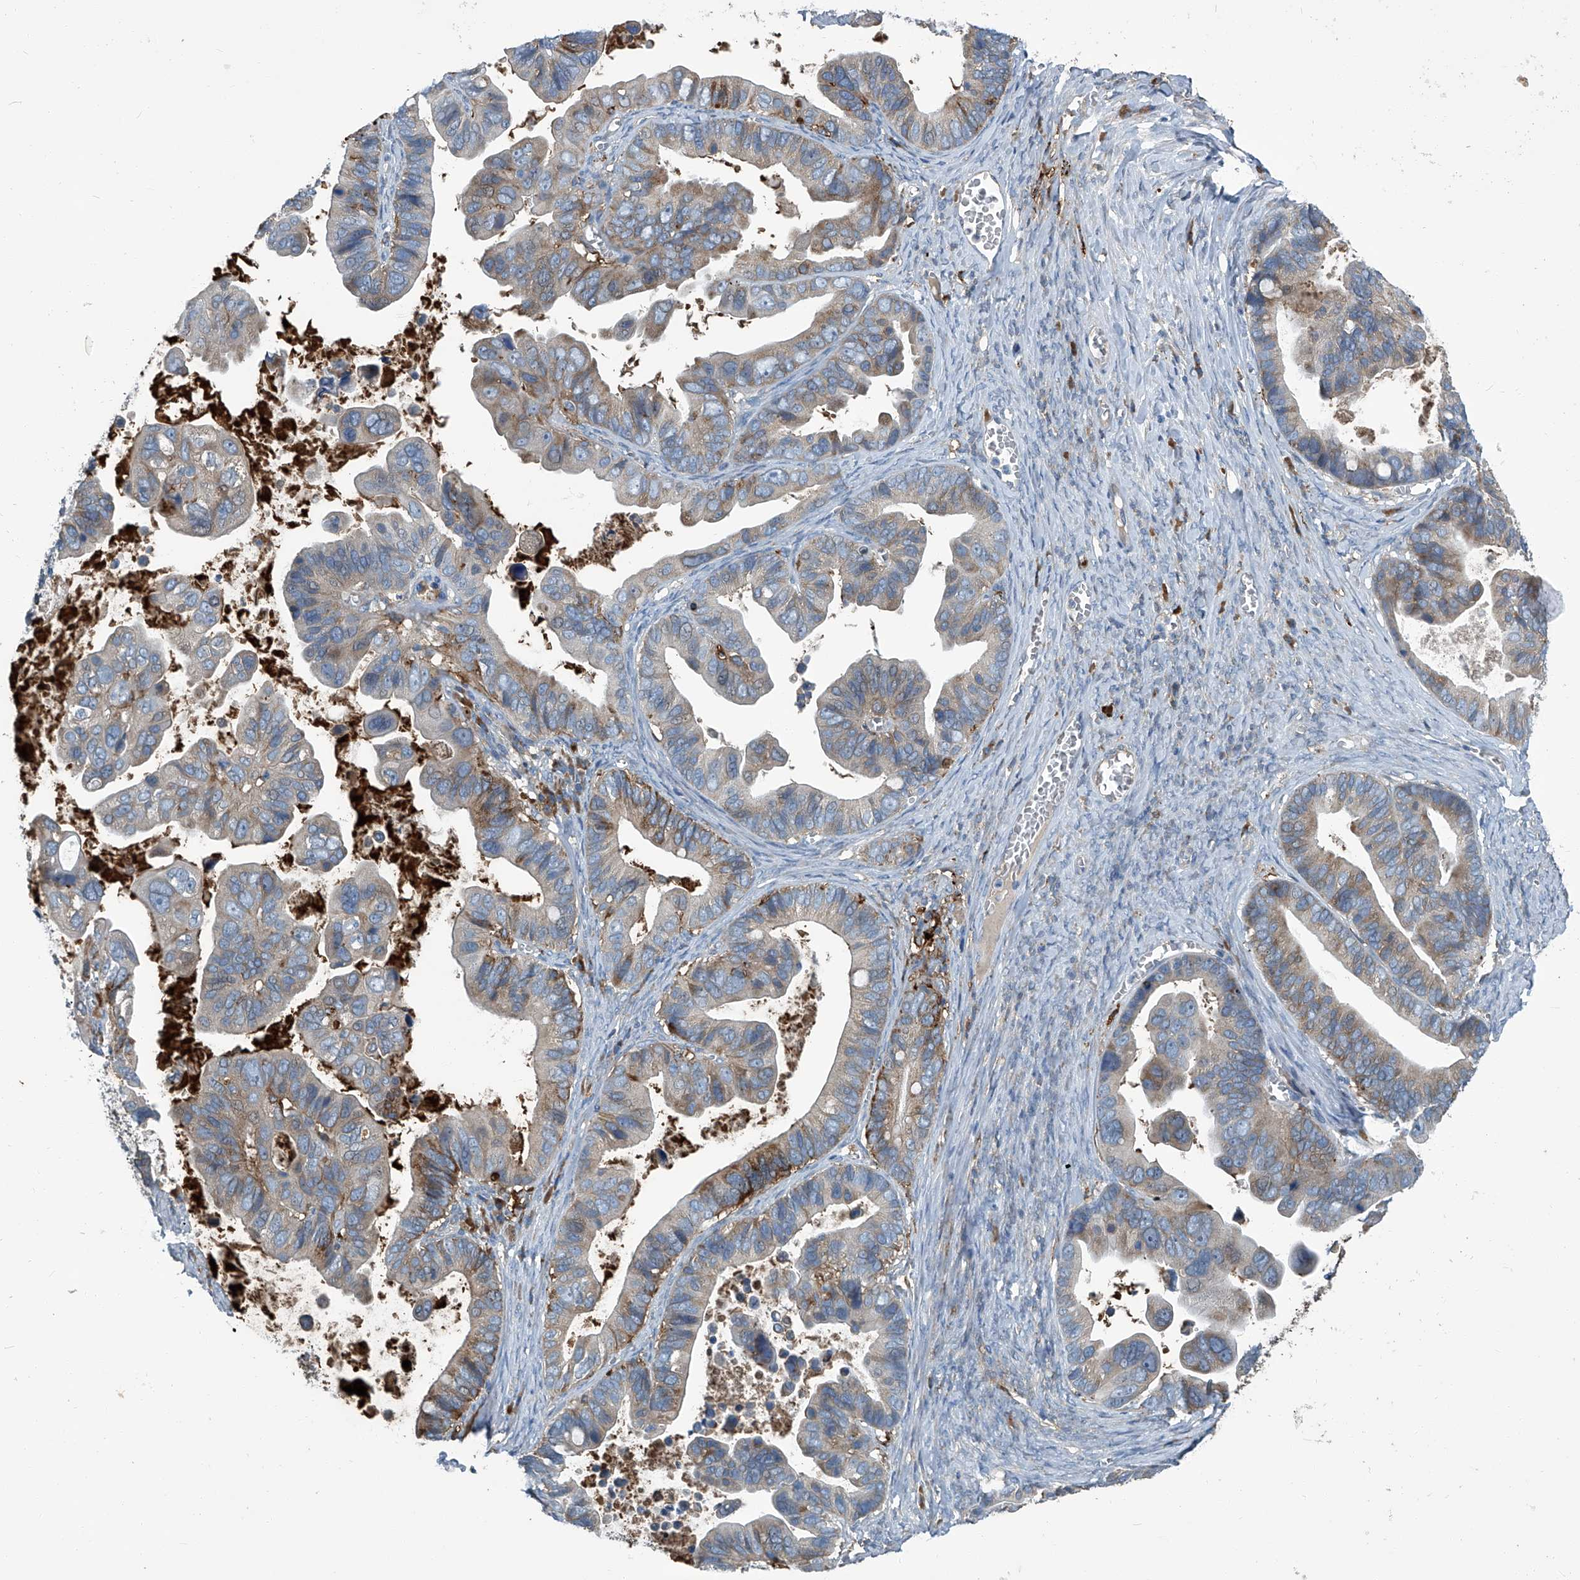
{"staining": {"intensity": "weak", "quantity": "<25%", "location": "cytoplasmic/membranous"}, "tissue": "ovarian cancer", "cell_type": "Tumor cells", "image_type": "cancer", "snomed": [{"axis": "morphology", "description": "Cystadenocarcinoma, serous, NOS"}, {"axis": "topography", "description": "Ovary"}], "caption": "Tumor cells are negative for brown protein staining in ovarian cancer (serous cystadenocarcinoma).", "gene": "FAM167A", "patient": {"sex": "female", "age": 56}}